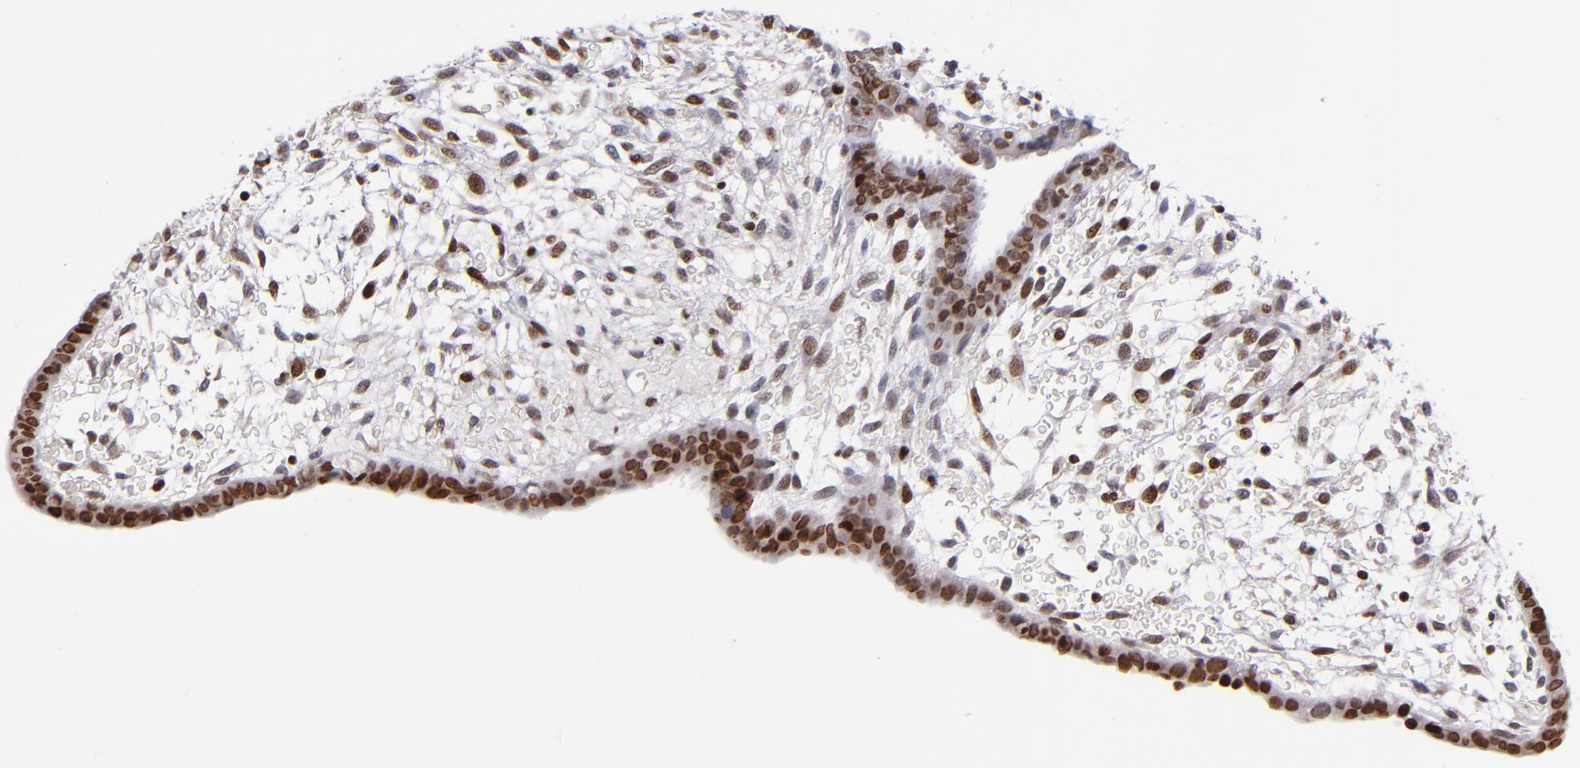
{"staining": {"intensity": "moderate", "quantity": "25%-75%", "location": "nuclear"}, "tissue": "endometrium", "cell_type": "Cells in endometrial stroma", "image_type": "normal", "snomed": [{"axis": "morphology", "description": "Normal tissue, NOS"}, {"axis": "topography", "description": "Endometrium"}], "caption": "Immunohistochemistry (IHC) of unremarkable human endometrium shows medium levels of moderate nuclear positivity in about 25%-75% of cells in endometrial stroma.", "gene": "POLA1", "patient": {"sex": "female", "age": 42}}